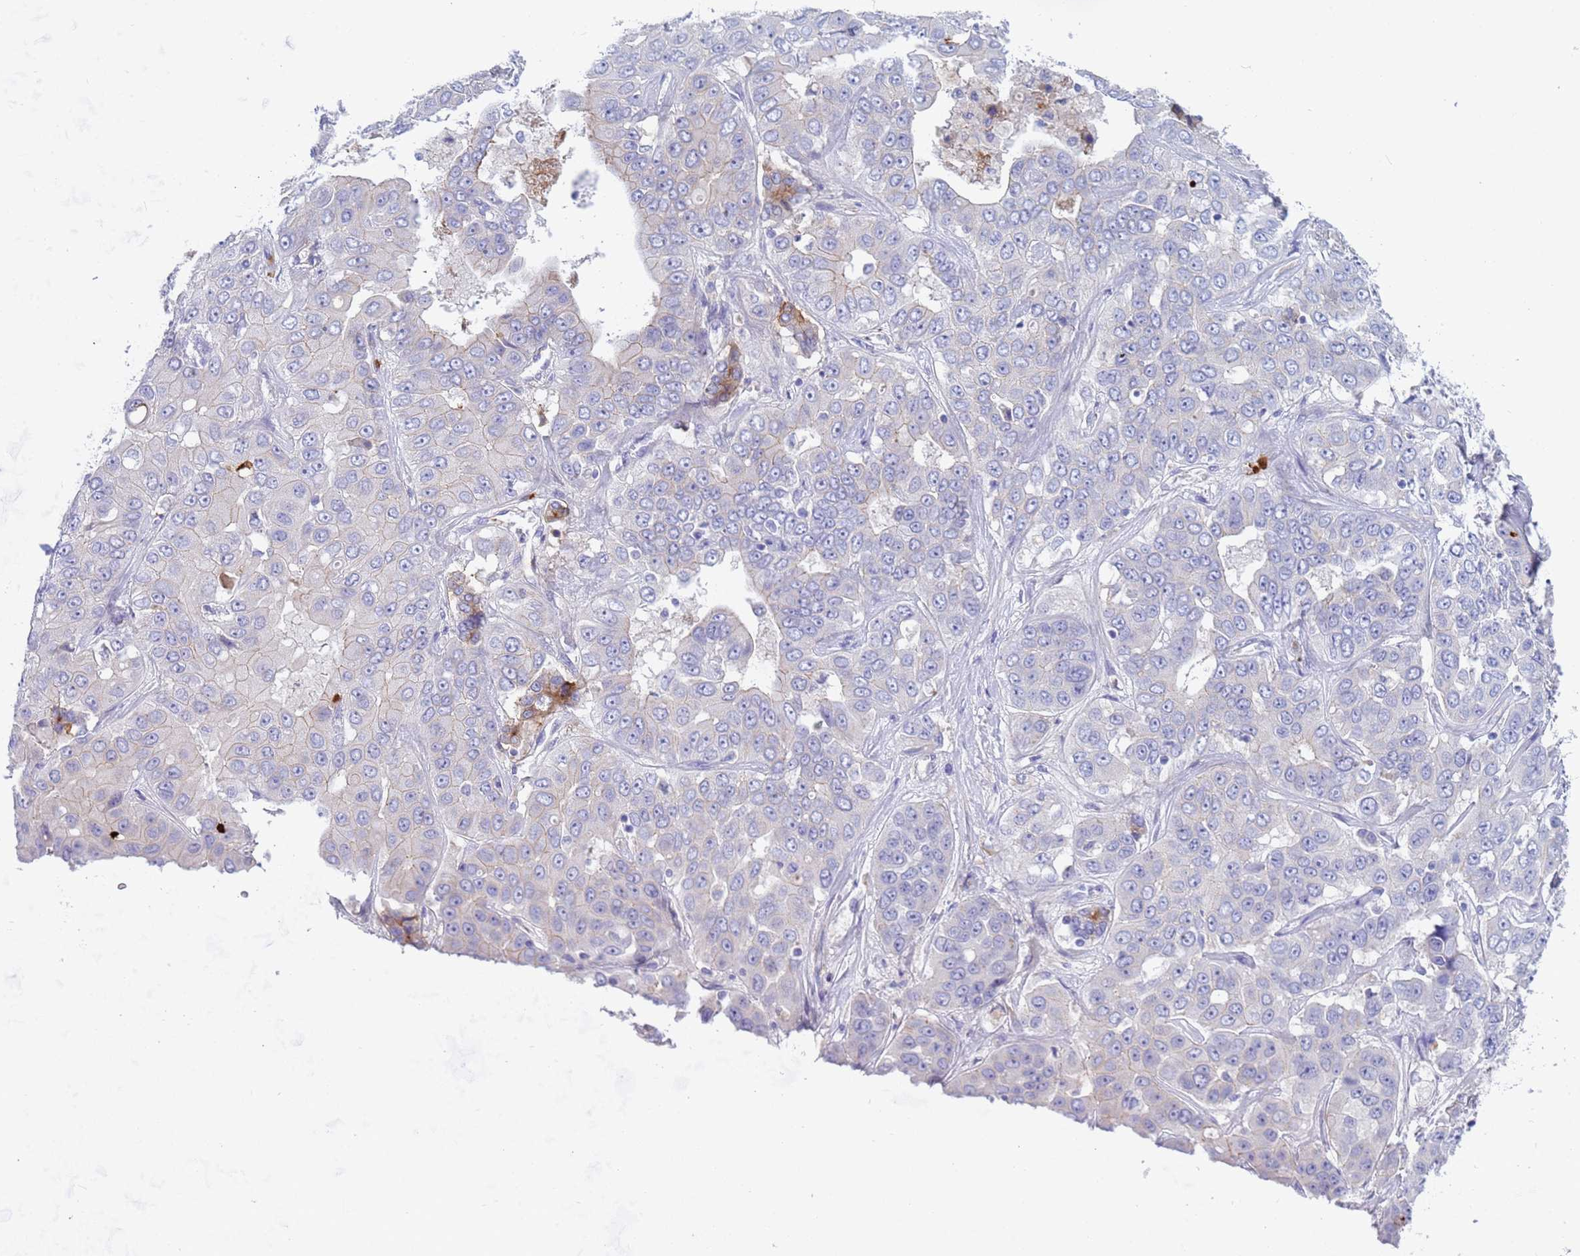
{"staining": {"intensity": "negative", "quantity": "none", "location": "none"}, "tissue": "liver cancer", "cell_type": "Tumor cells", "image_type": "cancer", "snomed": [{"axis": "morphology", "description": "Cholangiocarcinoma"}, {"axis": "topography", "description": "Liver"}], "caption": "High power microscopy photomicrograph of an immunohistochemistry photomicrograph of cholangiocarcinoma (liver), revealing no significant staining in tumor cells.", "gene": "C4orf46", "patient": {"sex": "female", "age": 52}}